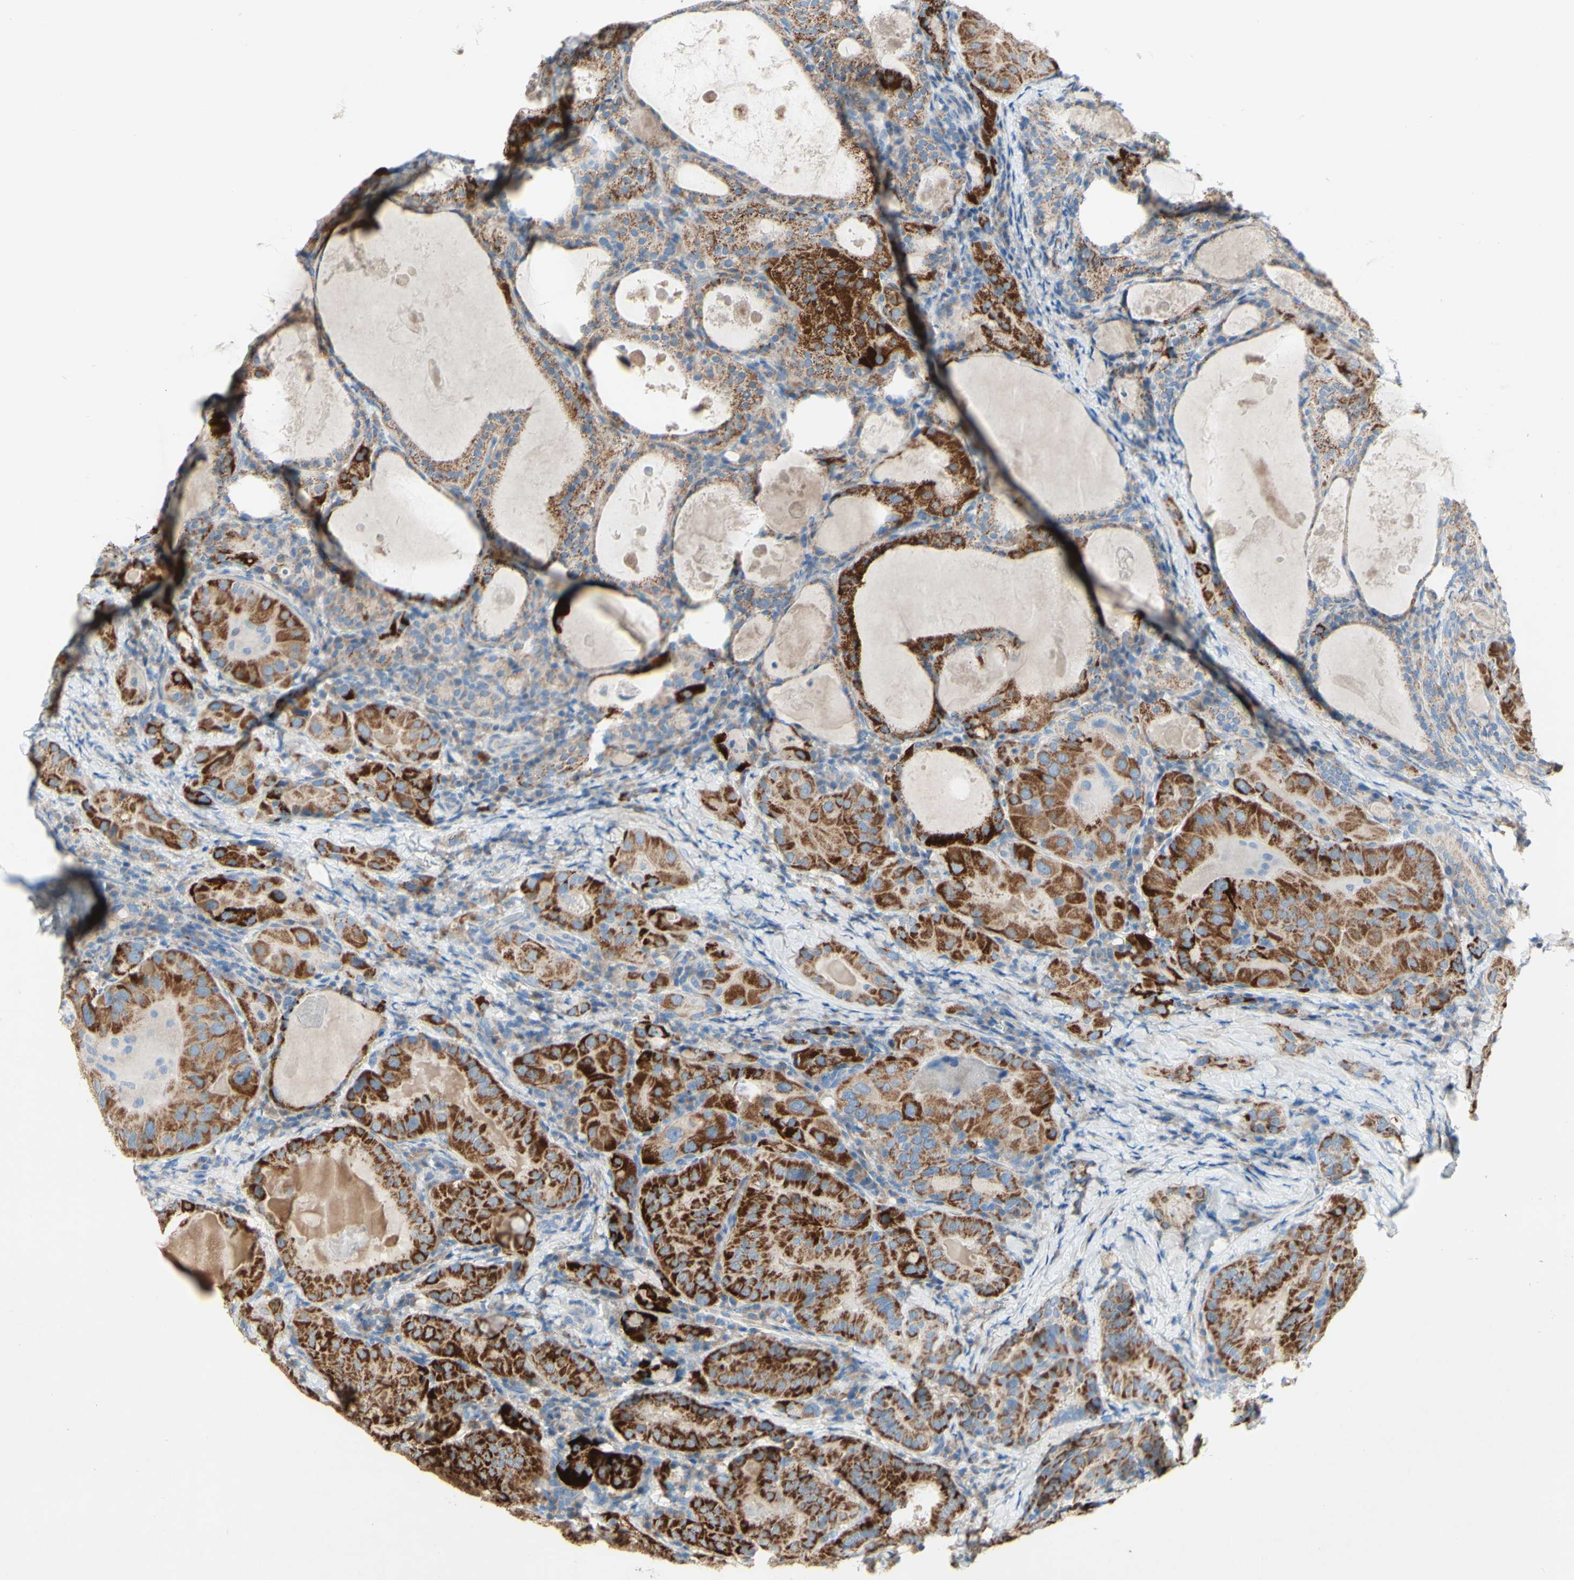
{"staining": {"intensity": "moderate", "quantity": ">75%", "location": "cytoplasmic/membranous"}, "tissue": "thyroid cancer", "cell_type": "Tumor cells", "image_type": "cancer", "snomed": [{"axis": "morphology", "description": "Papillary adenocarcinoma, NOS"}, {"axis": "topography", "description": "Thyroid gland"}], "caption": "Thyroid cancer stained for a protein shows moderate cytoplasmic/membranous positivity in tumor cells. The protein of interest is stained brown, and the nuclei are stained in blue (DAB IHC with brightfield microscopy, high magnification).", "gene": "ACADL", "patient": {"sex": "female", "age": 42}}